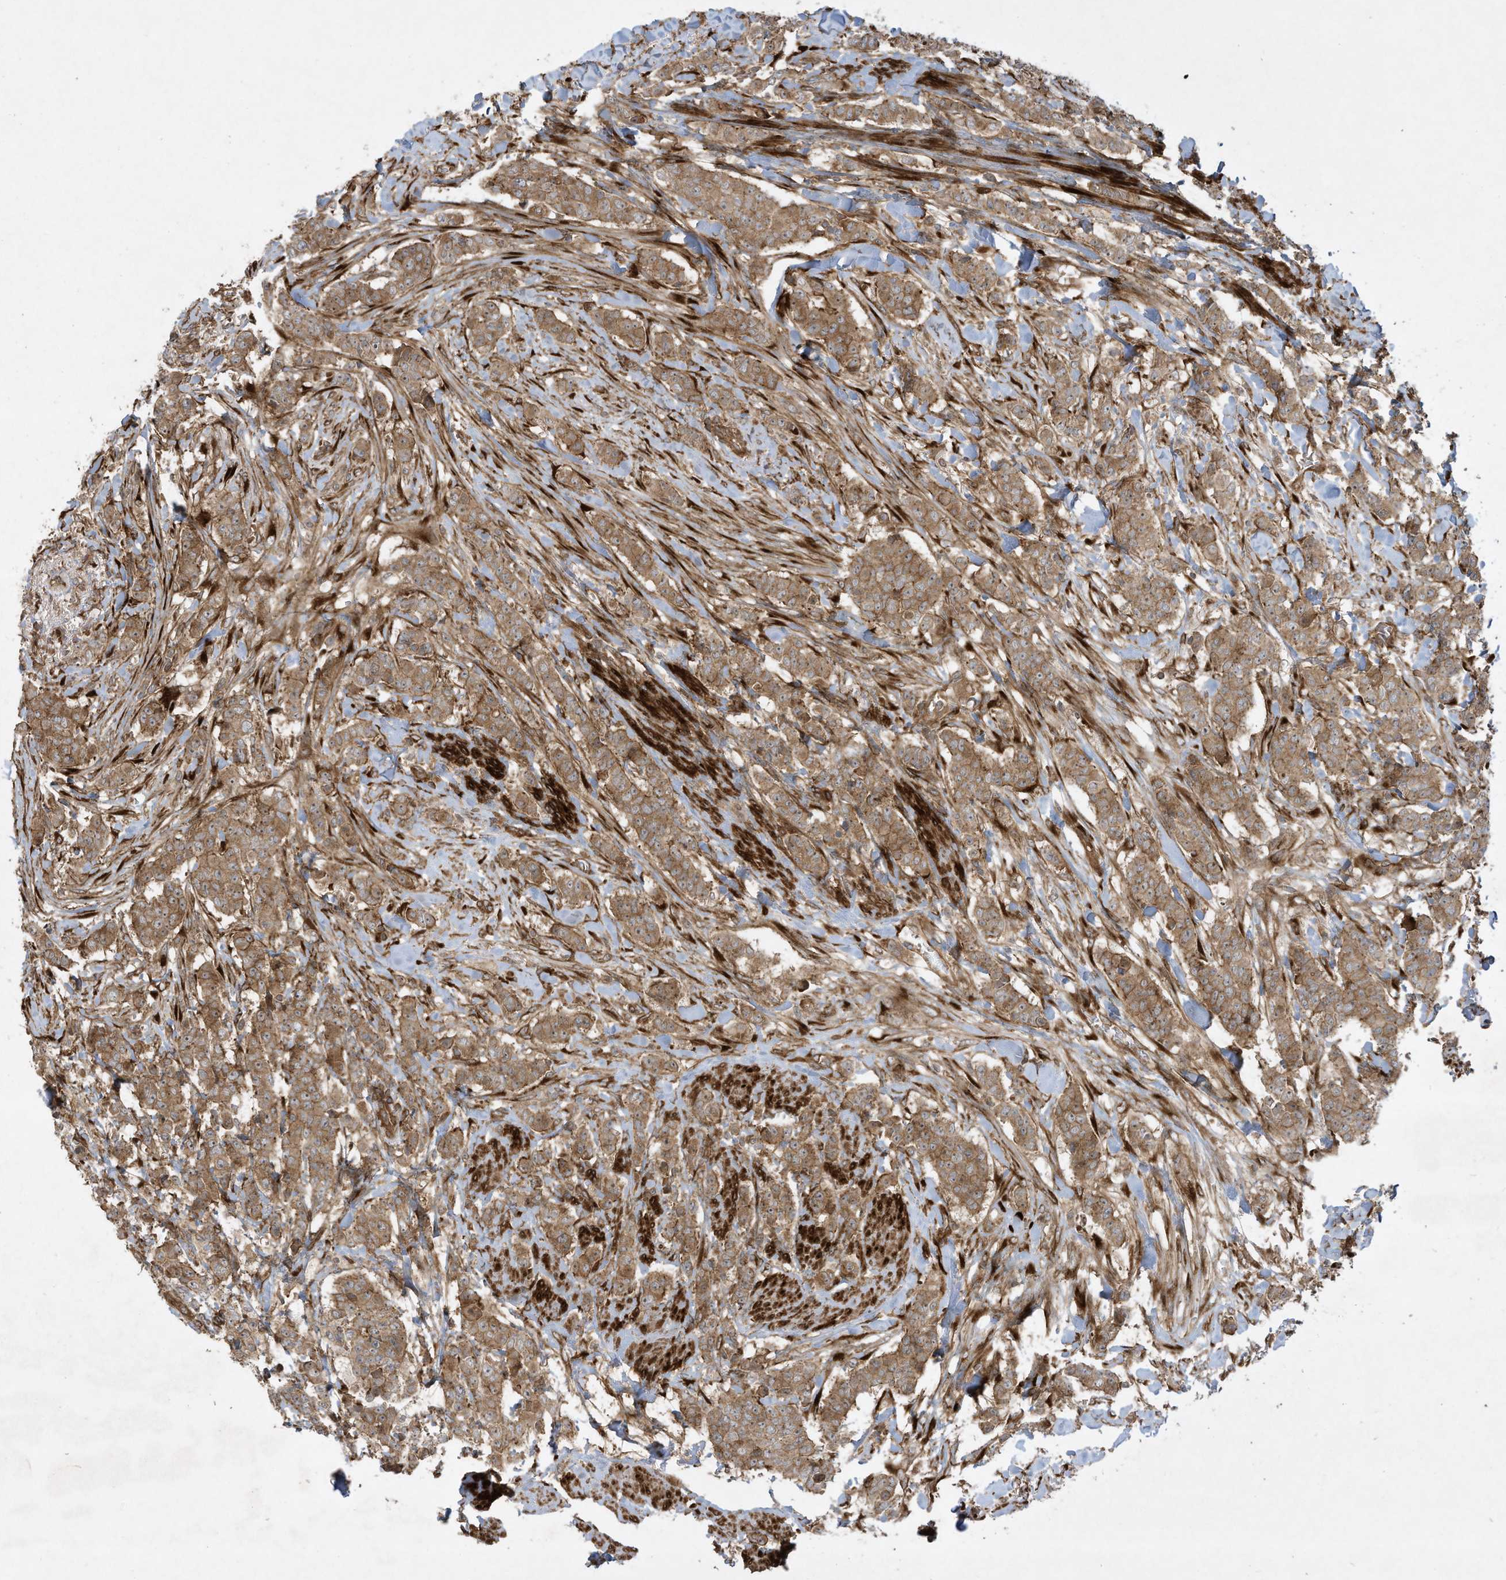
{"staining": {"intensity": "moderate", "quantity": ">75%", "location": "cytoplasmic/membranous"}, "tissue": "breast cancer", "cell_type": "Tumor cells", "image_type": "cancer", "snomed": [{"axis": "morphology", "description": "Duct carcinoma"}, {"axis": "topography", "description": "Breast"}], "caption": "A micrograph of infiltrating ductal carcinoma (breast) stained for a protein demonstrates moderate cytoplasmic/membranous brown staining in tumor cells. Using DAB (brown) and hematoxylin (blue) stains, captured at high magnification using brightfield microscopy.", "gene": "DDIT4", "patient": {"sex": "female", "age": 40}}